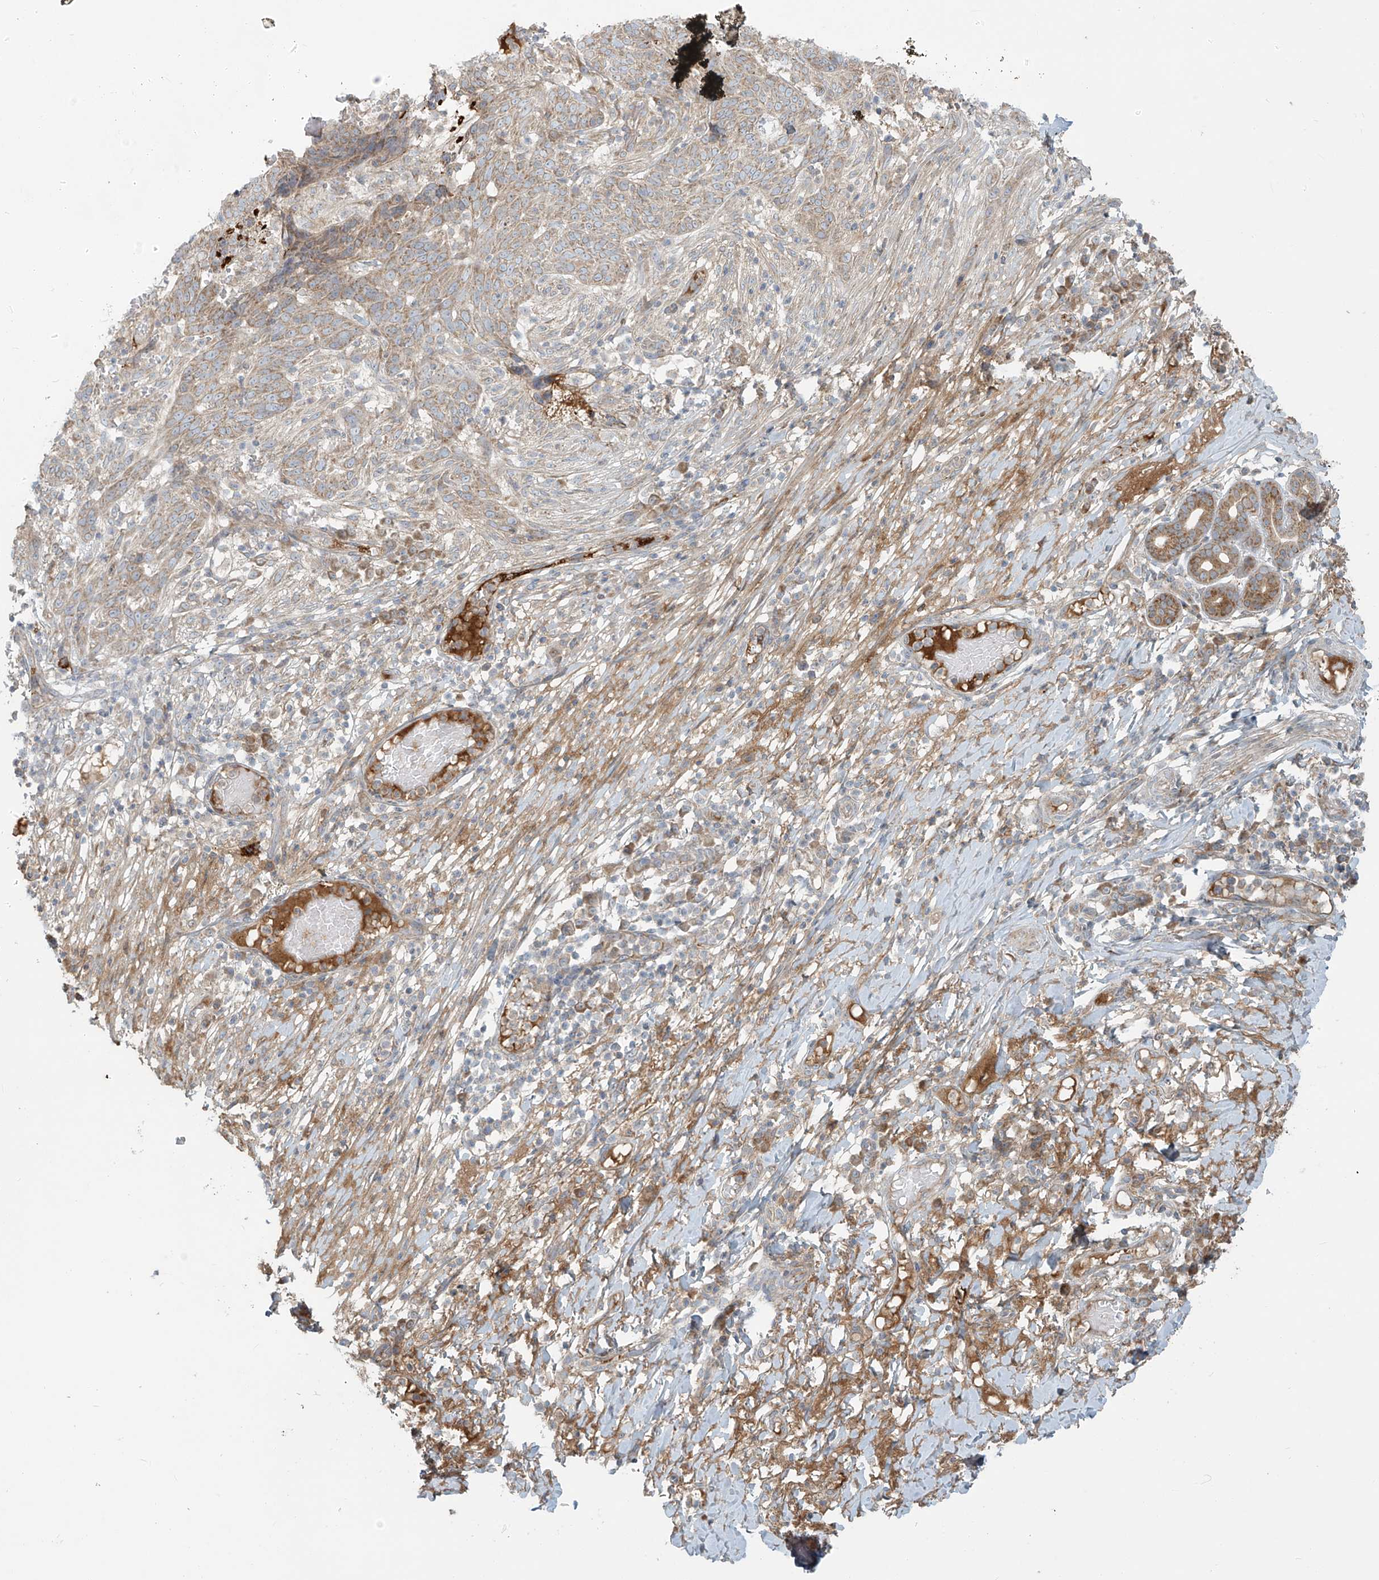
{"staining": {"intensity": "moderate", "quantity": ">75%", "location": "cytoplasmic/membranous"}, "tissue": "skin cancer", "cell_type": "Tumor cells", "image_type": "cancer", "snomed": [{"axis": "morphology", "description": "Normal tissue, NOS"}, {"axis": "morphology", "description": "Basal cell carcinoma"}, {"axis": "topography", "description": "Skin"}], "caption": "Moderate cytoplasmic/membranous protein expression is appreciated in approximately >75% of tumor cells in basal cell carcinoma (skin).", "gene": "LZTS3", "patient": {"sex": "male", "age": 64}}